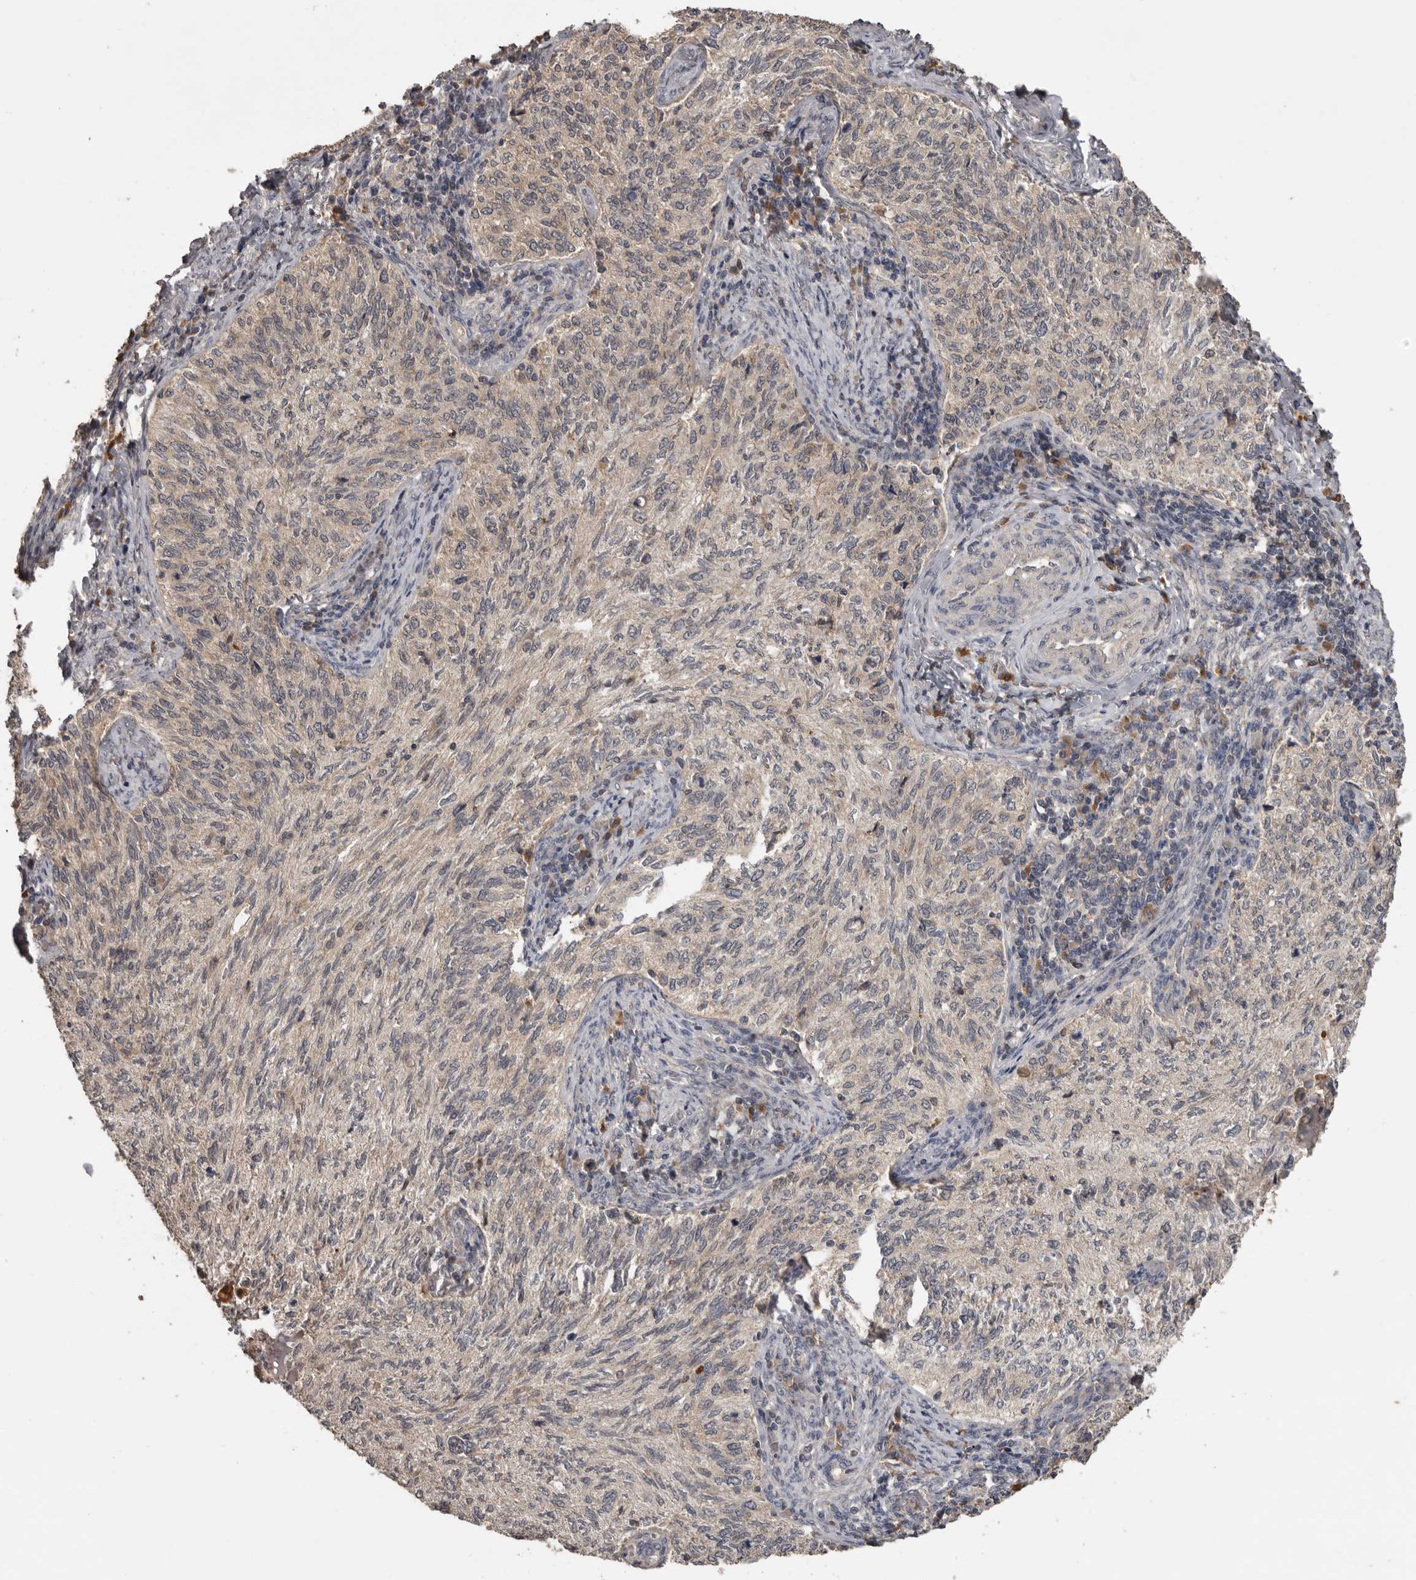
{"staining": {"intensity": "weak", "quantity": "<25%", "location": "cytoplasmic/membranous"}, "tissue": "cervical cancer", "cell_type": "Tumor cells", "image_type": "cancer", "snomed": [{"axis": "morphology", "description": "Squamous cell carcinoma, NOS"}, {"axis": "topography", "description": "Cervix"}], "caption": "Immunohistochemical staining of human cervical squamous cell carcinoma exhibits no significant staining in tumor cells.", "gene": "NMUR1", "patient": {"sex": "female", "age": 30}}